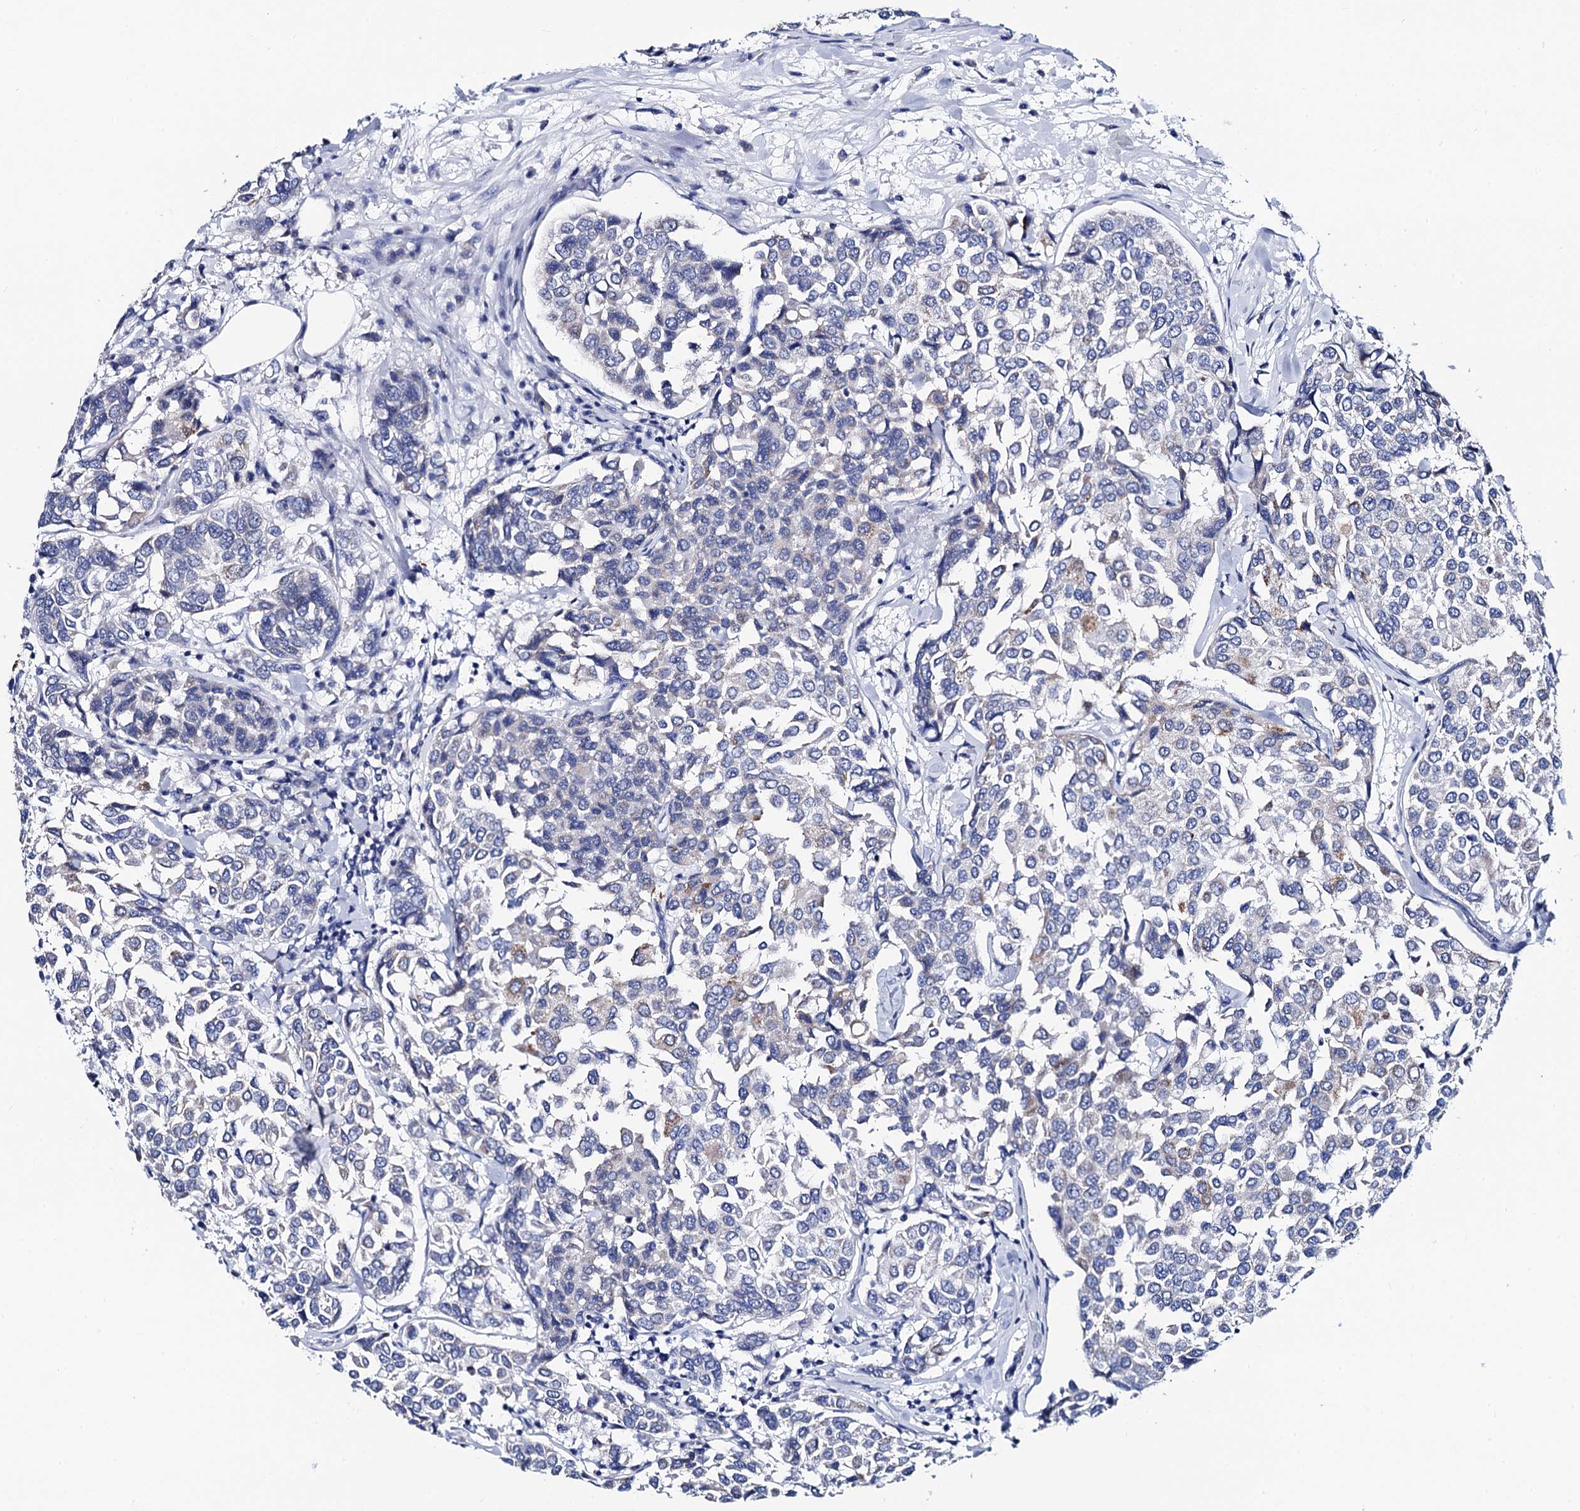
{"staining": {"intensity": "negative", "quantity": "none", "location": "none"}, "tissue": "breast cancer", "cell_type": "Tumor cells", "image_type": "cancer", "snomed": [{"axis": "morphology", "description": "Duct carcinoma"}, {"axis": "topography", "description": "Breast"}], "caption": "The histopathology image reveals no staining of tumor cells in breast cancer (infiltrating ductal carcinoma).", "gene": "ACADSB", "patient": {"sex": "female", "age": 55}}